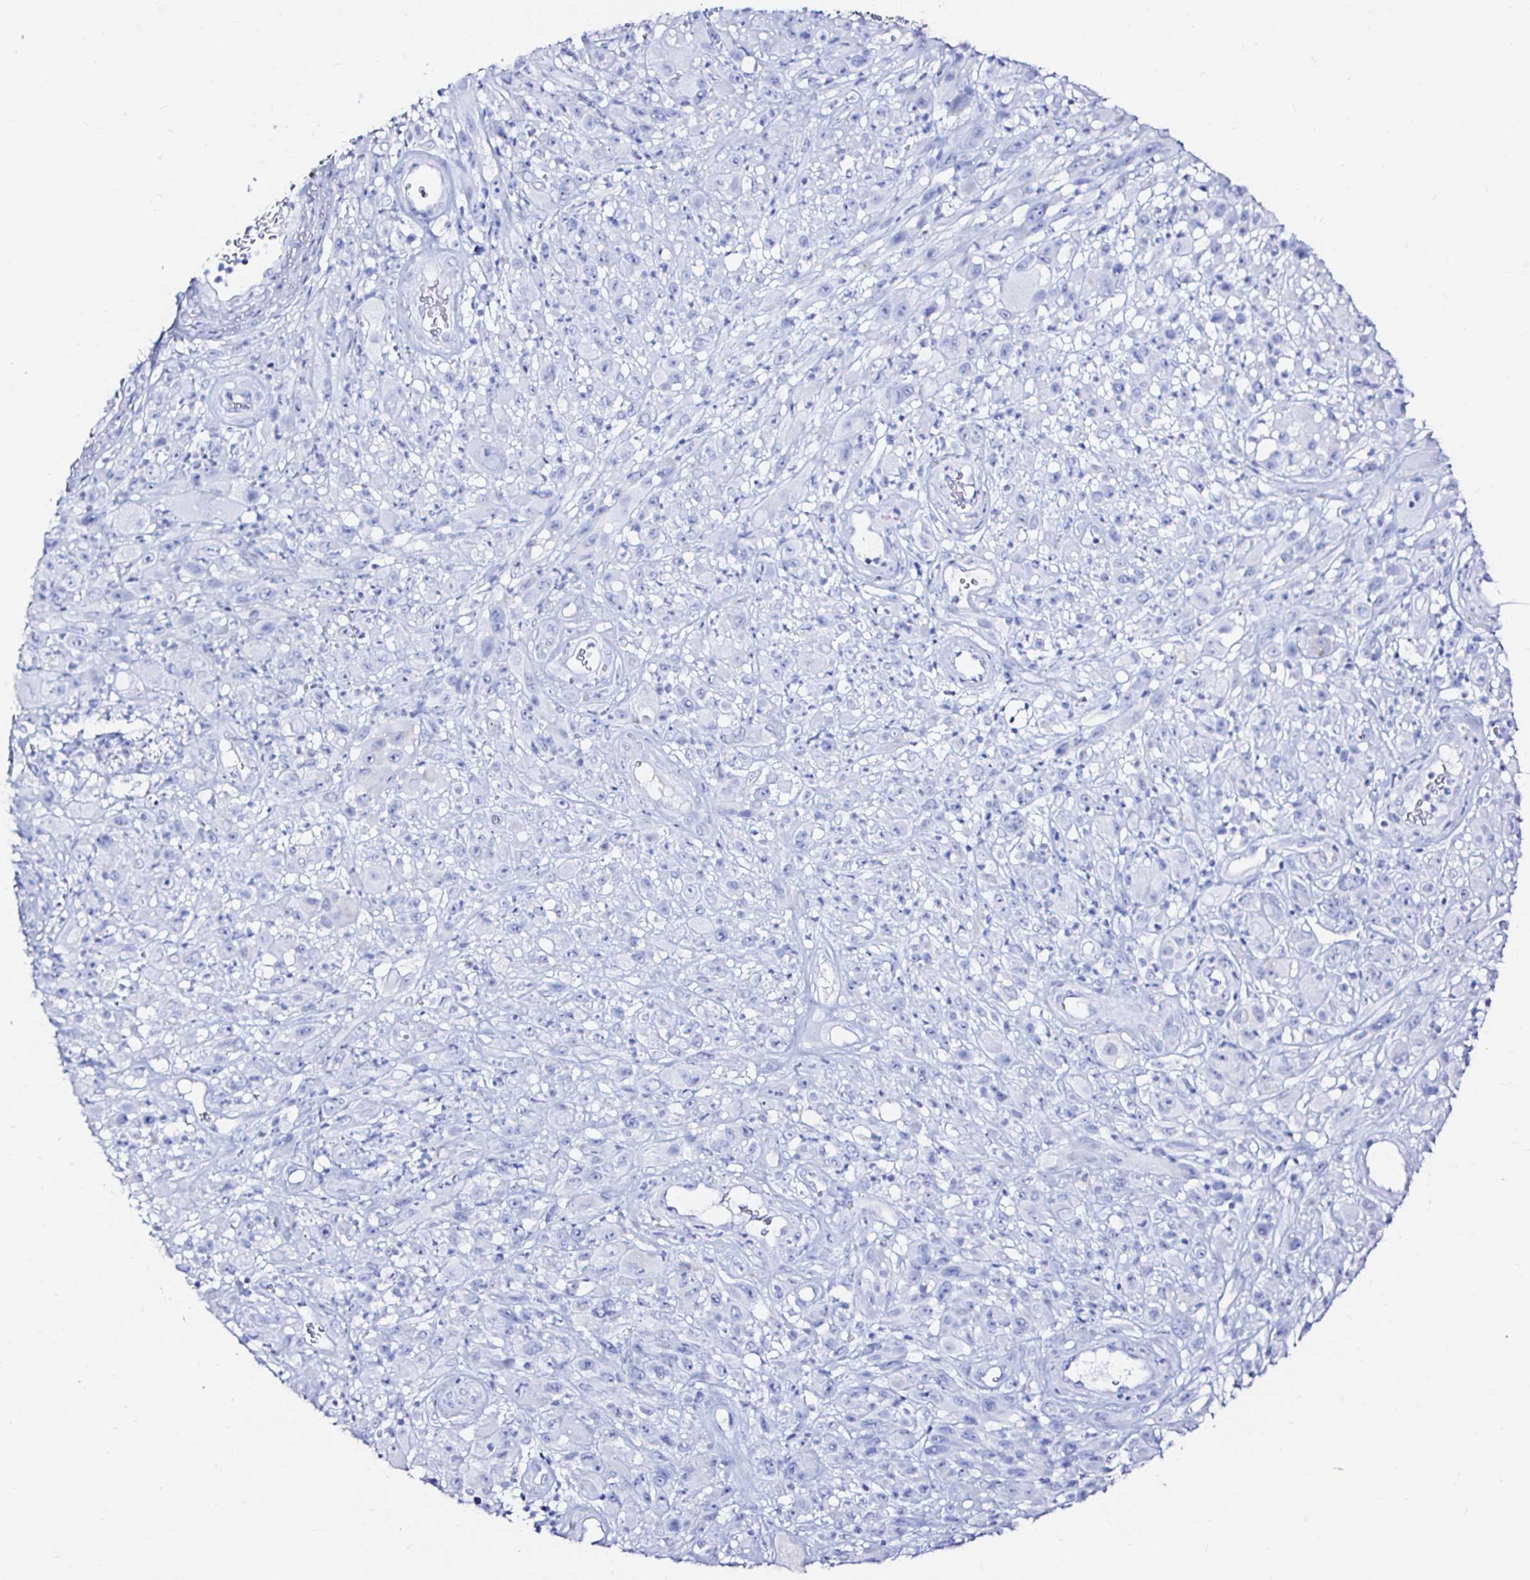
{"staining": {"intensity": "negative", "quantity": "none", "location": "none"}, "tissue": "melanoma", "cell_type": "Tumor cells", "image_type": "cancer", "snomed": [{"axis": "morphology", "description": "Malignant melanoma, NOS"}, {"axis": "topography", "description": "Skin"}], "caption": "Immunohistochemistry (IHC) of melanoma demonstrates no staining in tumor cells.", "gene": "ZNF432", "patient": {"sex": "male", "age": 68}}